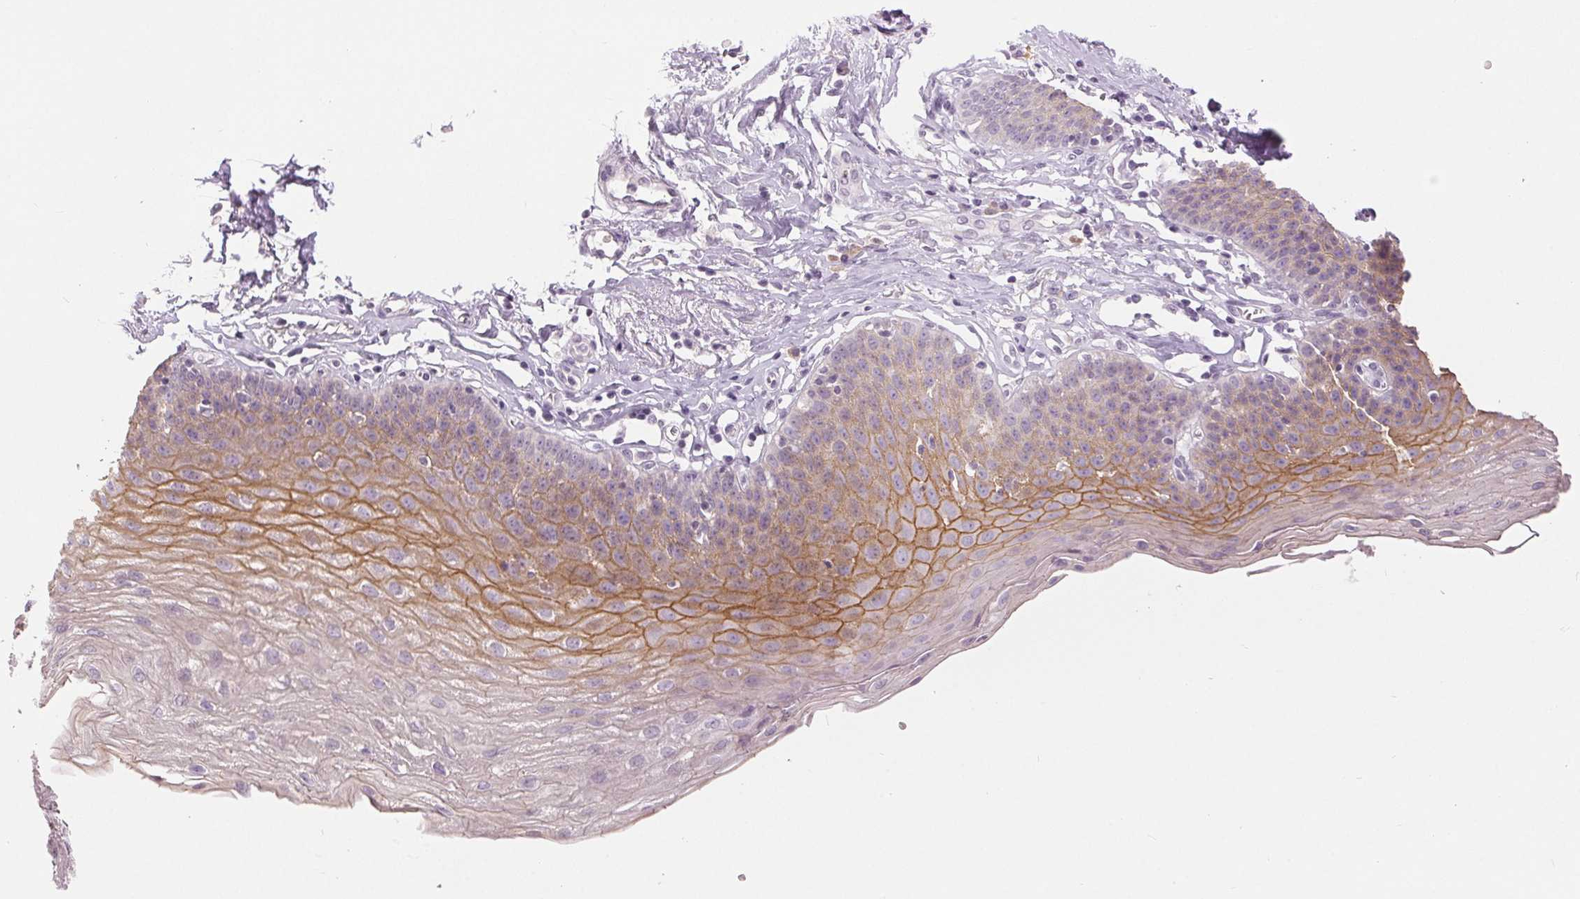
{"staining": {"intensity": "moderate", "quantity": "25%-75%", "location": "cytoplasmic/membranous"}, "tissue": "esophagus", "cell_type": "Squamous epithelial cells", "image_type": "normal", "snomed": [{"axis": "morphology", "description": "Normal tissue, NOS"}, {"axis": "topography", "description": "Esophagus"}], "caption": "DAB immunohistochemical staining of benign human esophagus shows moderate cytoplasmic/membranous protein staining in about 25%-75% of squamous epithelial cells.", "gene": "DSG3", "patient": {"sex": "female", "age": 81}}